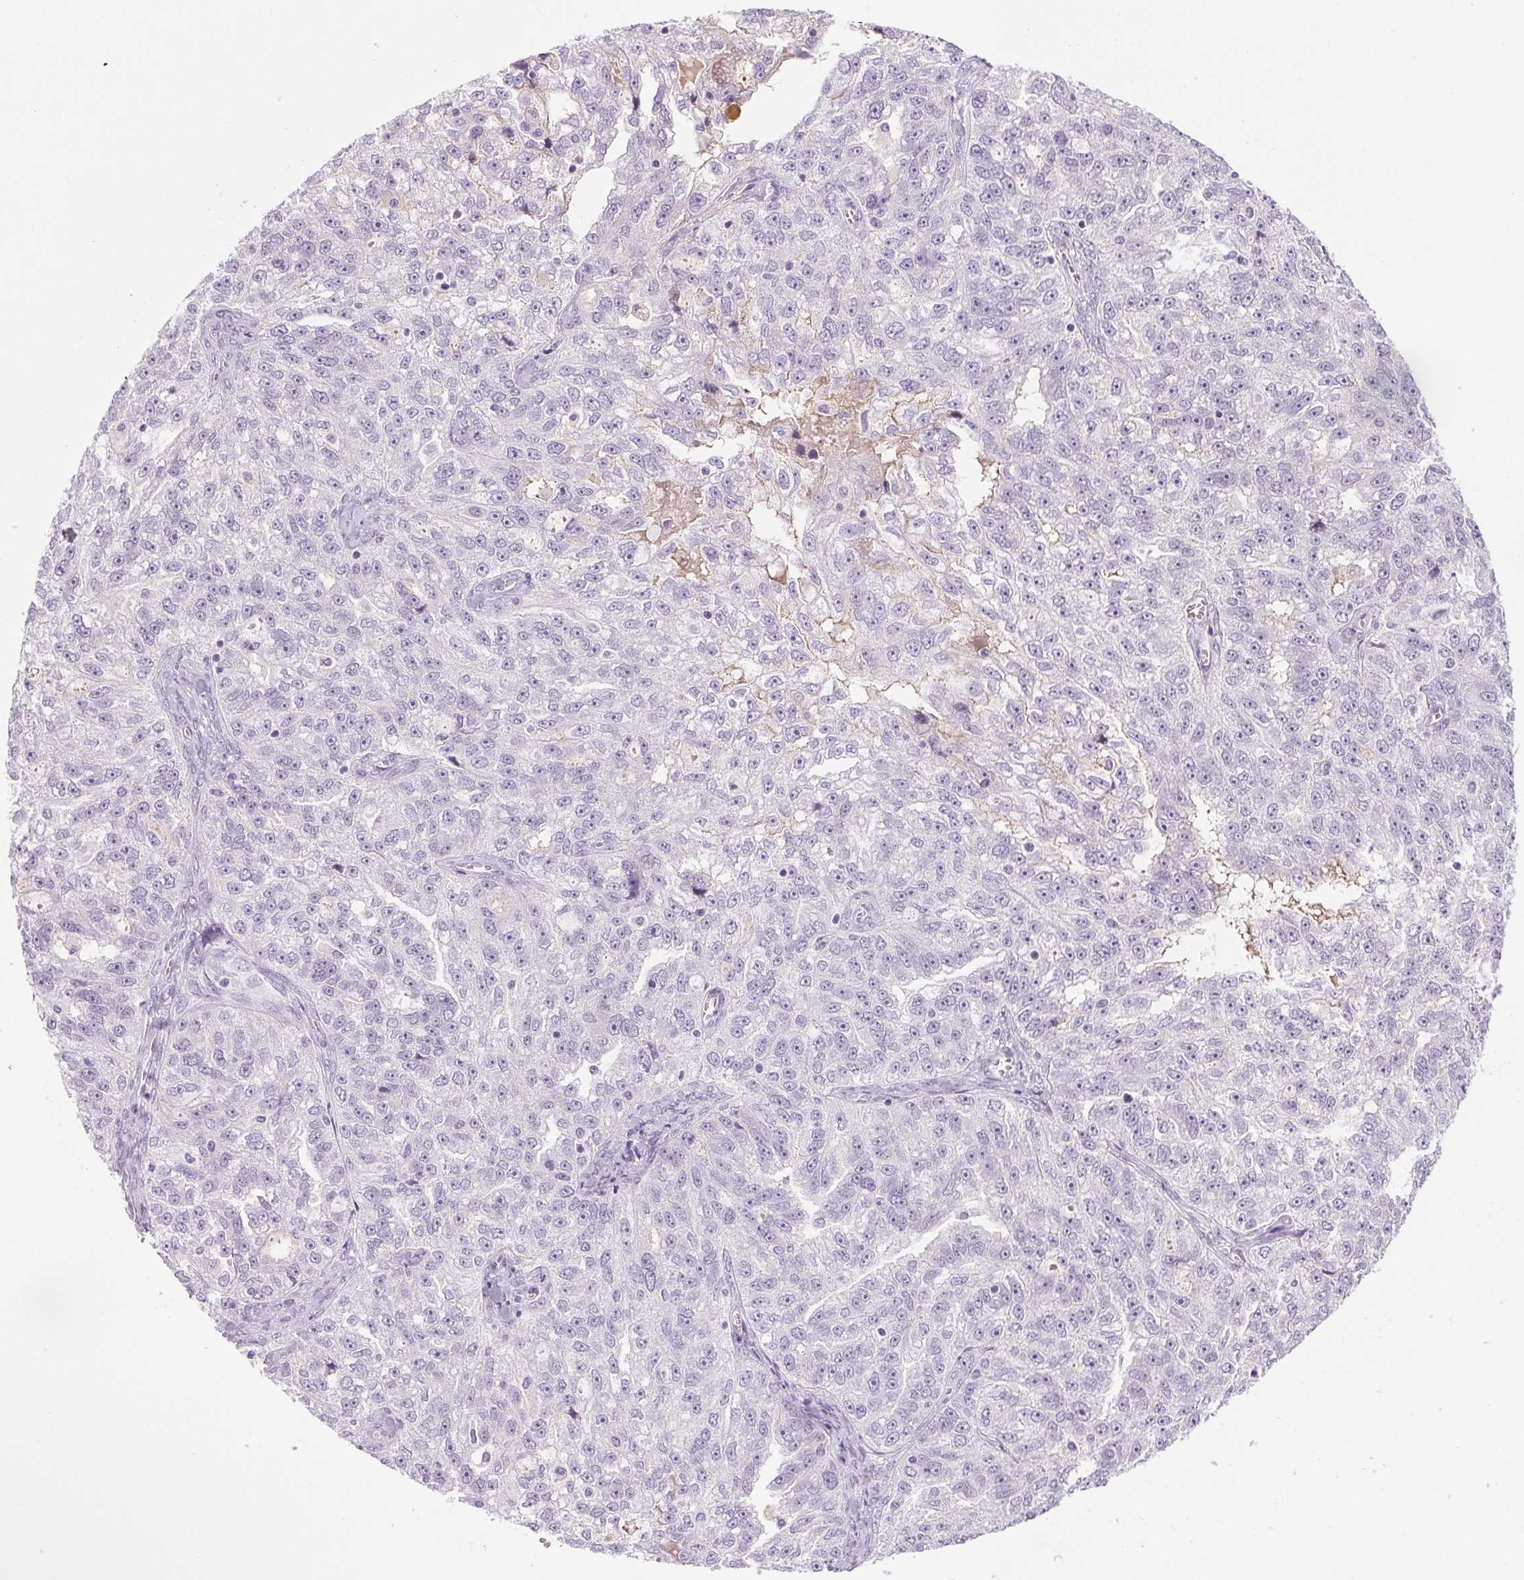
{"staining": {"intensity": "negative", "quantity": "none", "location": "none"}, "tissue": "ovarian cancer", "cell_type": "Tumor cells", "image_type": "cancer", "snomed": [{"axis": "morphology", "description": "Cystadenocarcinoma, serous, NOS"}, {"axis": "topography", "description": "Ovary"}], "caption": "The image exhibits no staining of tumor cells in serous cystadenocarcinoma (ovarian).", "gene": "IFIT1B", "patient": {"sex": "female", "age": 51}}